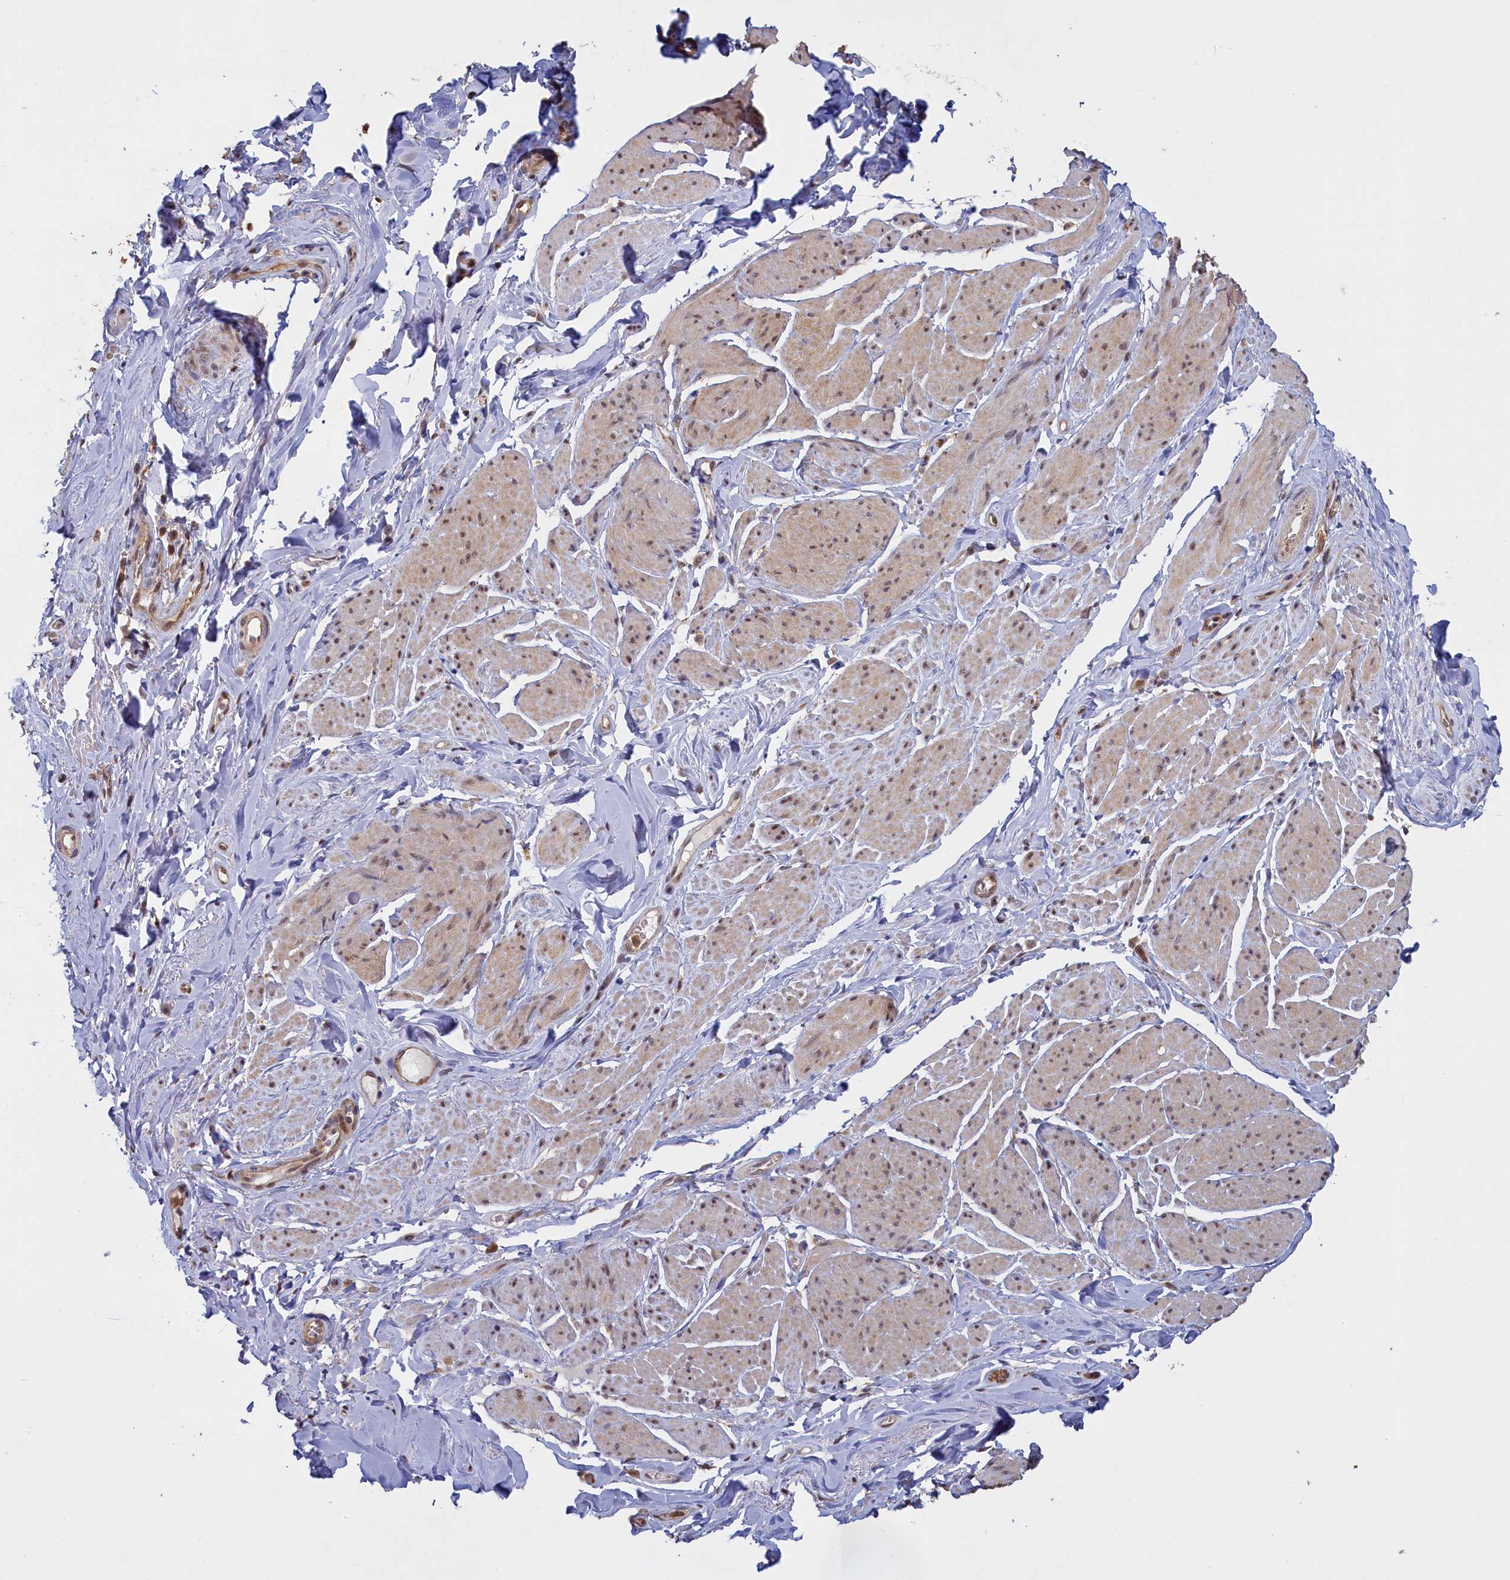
{"staining": {"intensity": "weak", "quantity": "25%-75%", "location": "cytoplasmic/membranous,nuclear"}, "tissue": "smooth muscle", "cell_type": "Smooth muscle cells", "image_type": "normal", "snomed": [{"axis": "morphology", "description": "Normal tissue, NOS"}, {"axis": "topography", "description": "Smooth muscle"}, {"axis": "topography", "description": "Peripheral nerve tissue"}], "caption": "Immunohistochemistry (DAB (3,3'-diaminobenzidine)) staining of unremarkable smooth muscle exhibits weak cytoplasmic/membranous,nuclear protein staining in approximately 25%-75% of smooth muscle cells.", "gene": "UCHL3", "patient": {"sex": "male", "age": 69}}